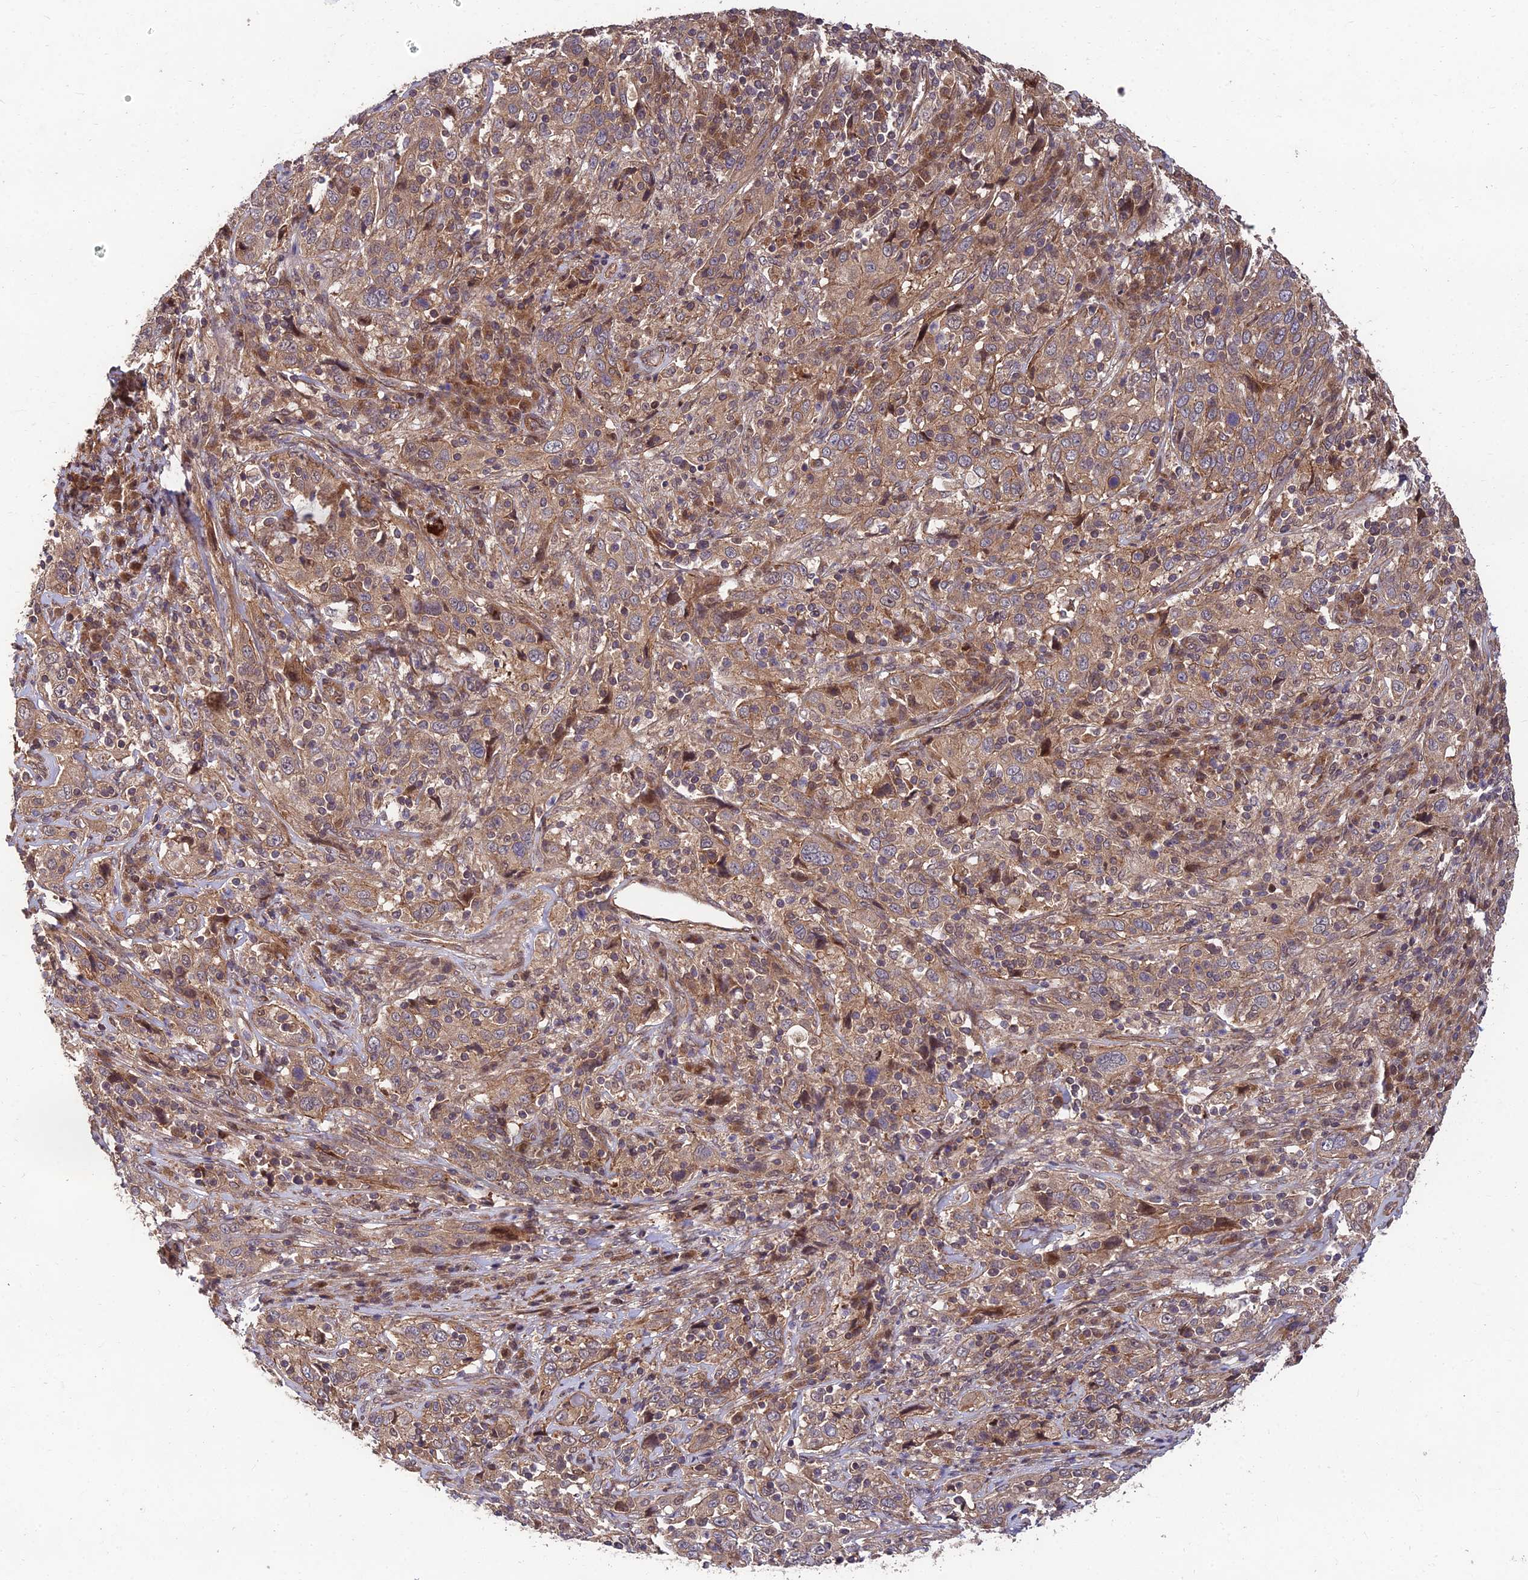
{"staining": {"intensity": "moderate", "quantity": ">75%", "location": "cytoplasmic/membranous"}, "tissue": "cervical cancer", "cell_type": "Tumor cells", "image_type": "cancer", "snomed": [{"axis": "morphology", "description": "Squamous cell carcinoma, NOS"}, {"axis": "topography", "description": "Cervix"}], "caption": "High-magnification brightfield microscopy of squamous cell carcinoma (cervical) stained with DAB (3,3'-diaminobenzidine) (brown) and counterstained with hematoxylin (blue). tumor cells exhibit moderate cytoplasmic/membranous staining is present in about>75% of cells. Nuclei are stained in blue.", "gene": "MKKS", "patient": {"sex": "female", "age": 46}}